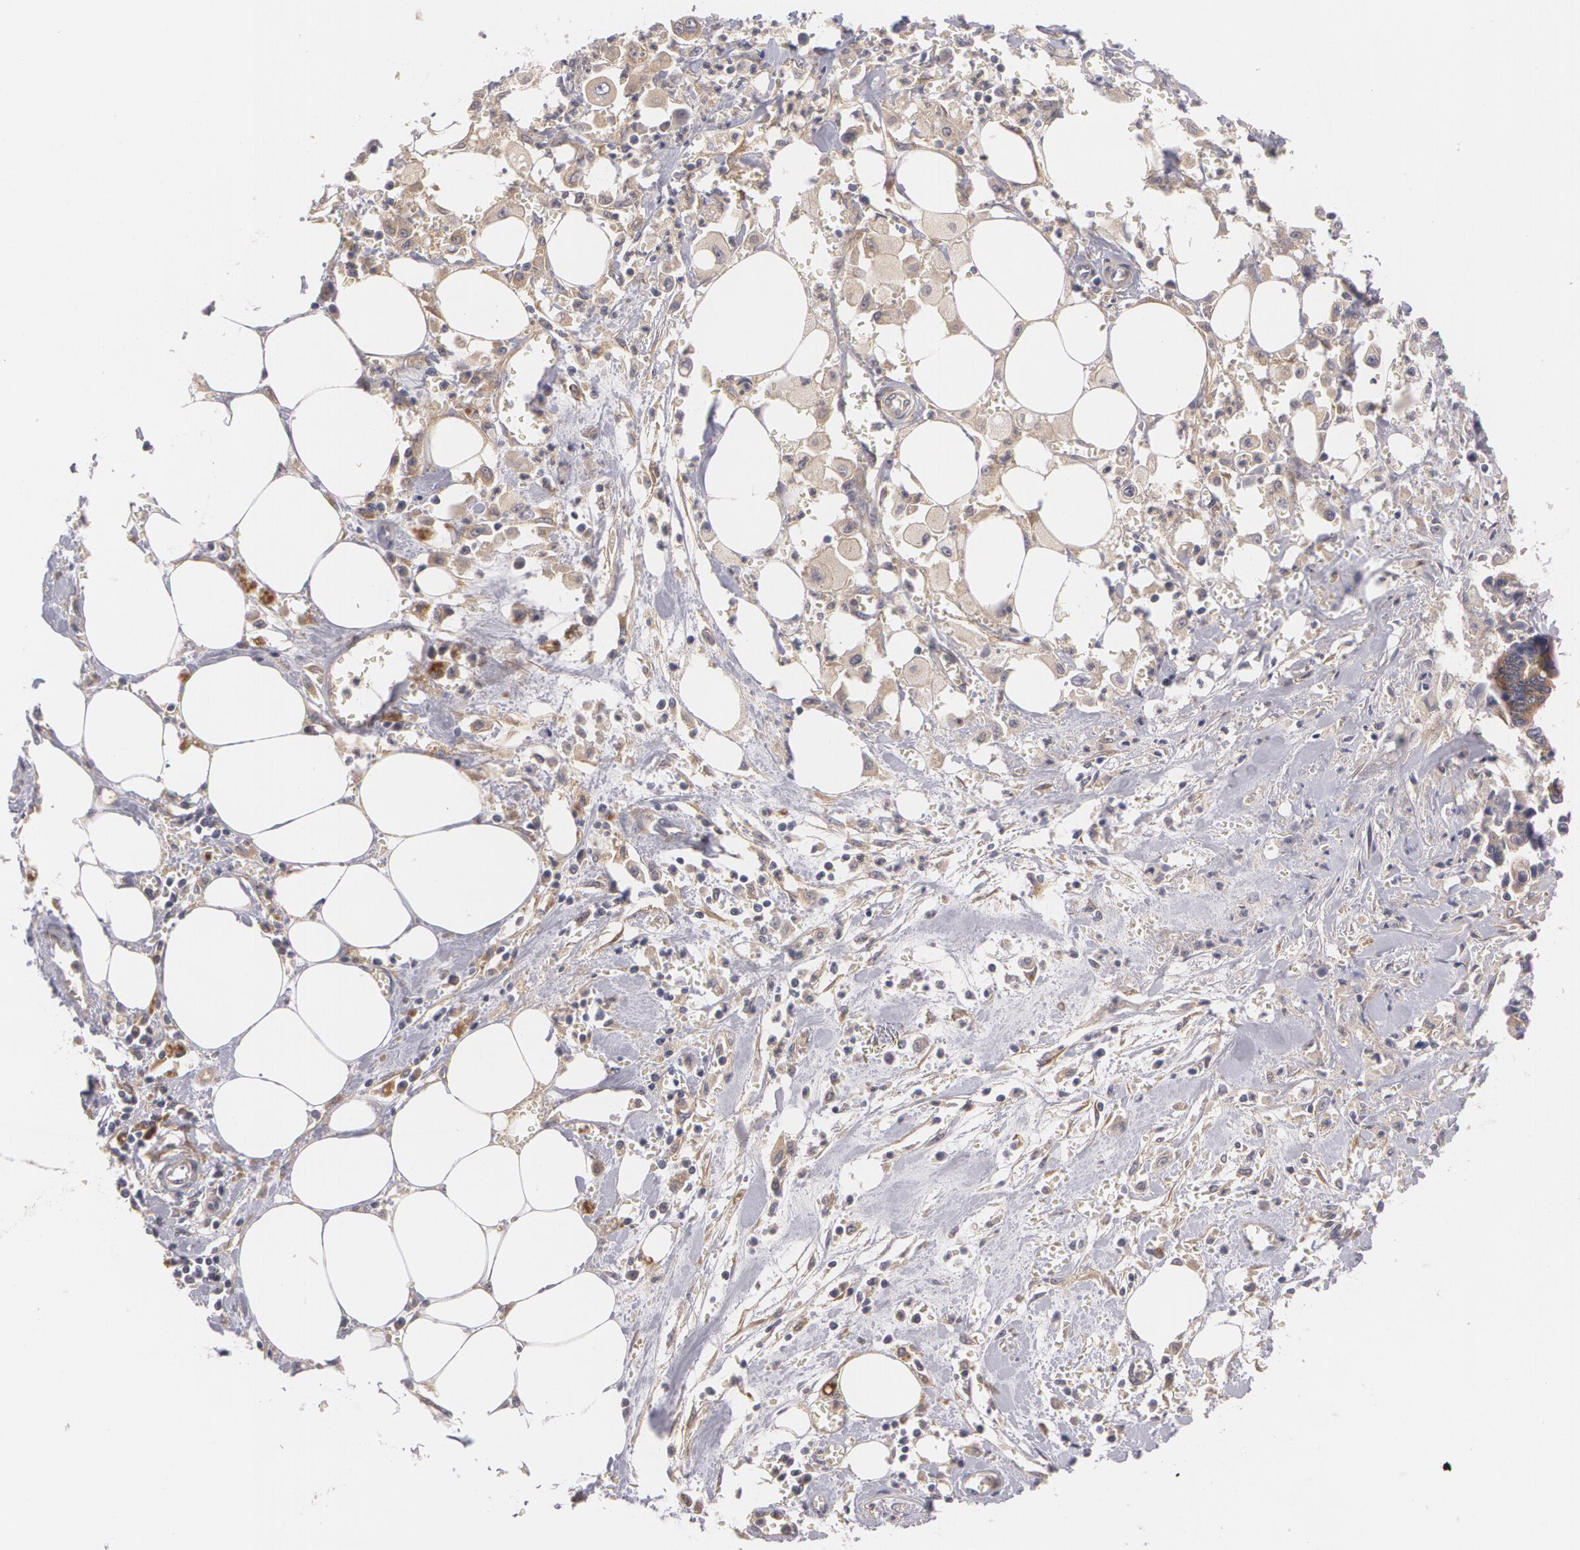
{"staining": {"intensity": "strong", "quantity": ">75%", "location": "cytoplasmic/membranous"}, "tissue": "pancreatic cancer", "cell_type": "Tumor cells", "image_type": "cancer", "snomed": [{"axis": "morphology", "description": "Adenocarcinoma, NOS"}, {"axis": "topography", "description": "Pancreas"}], "caption": "The micrograph exhibits immunohistochemical staining of pancreatic cancer. There is strong cytoplasmic/membranous positivity is appreciated in approximately >75% of tumor cells.", "gene": "CASK", "patient": {"sex": "female", "age": 70}}